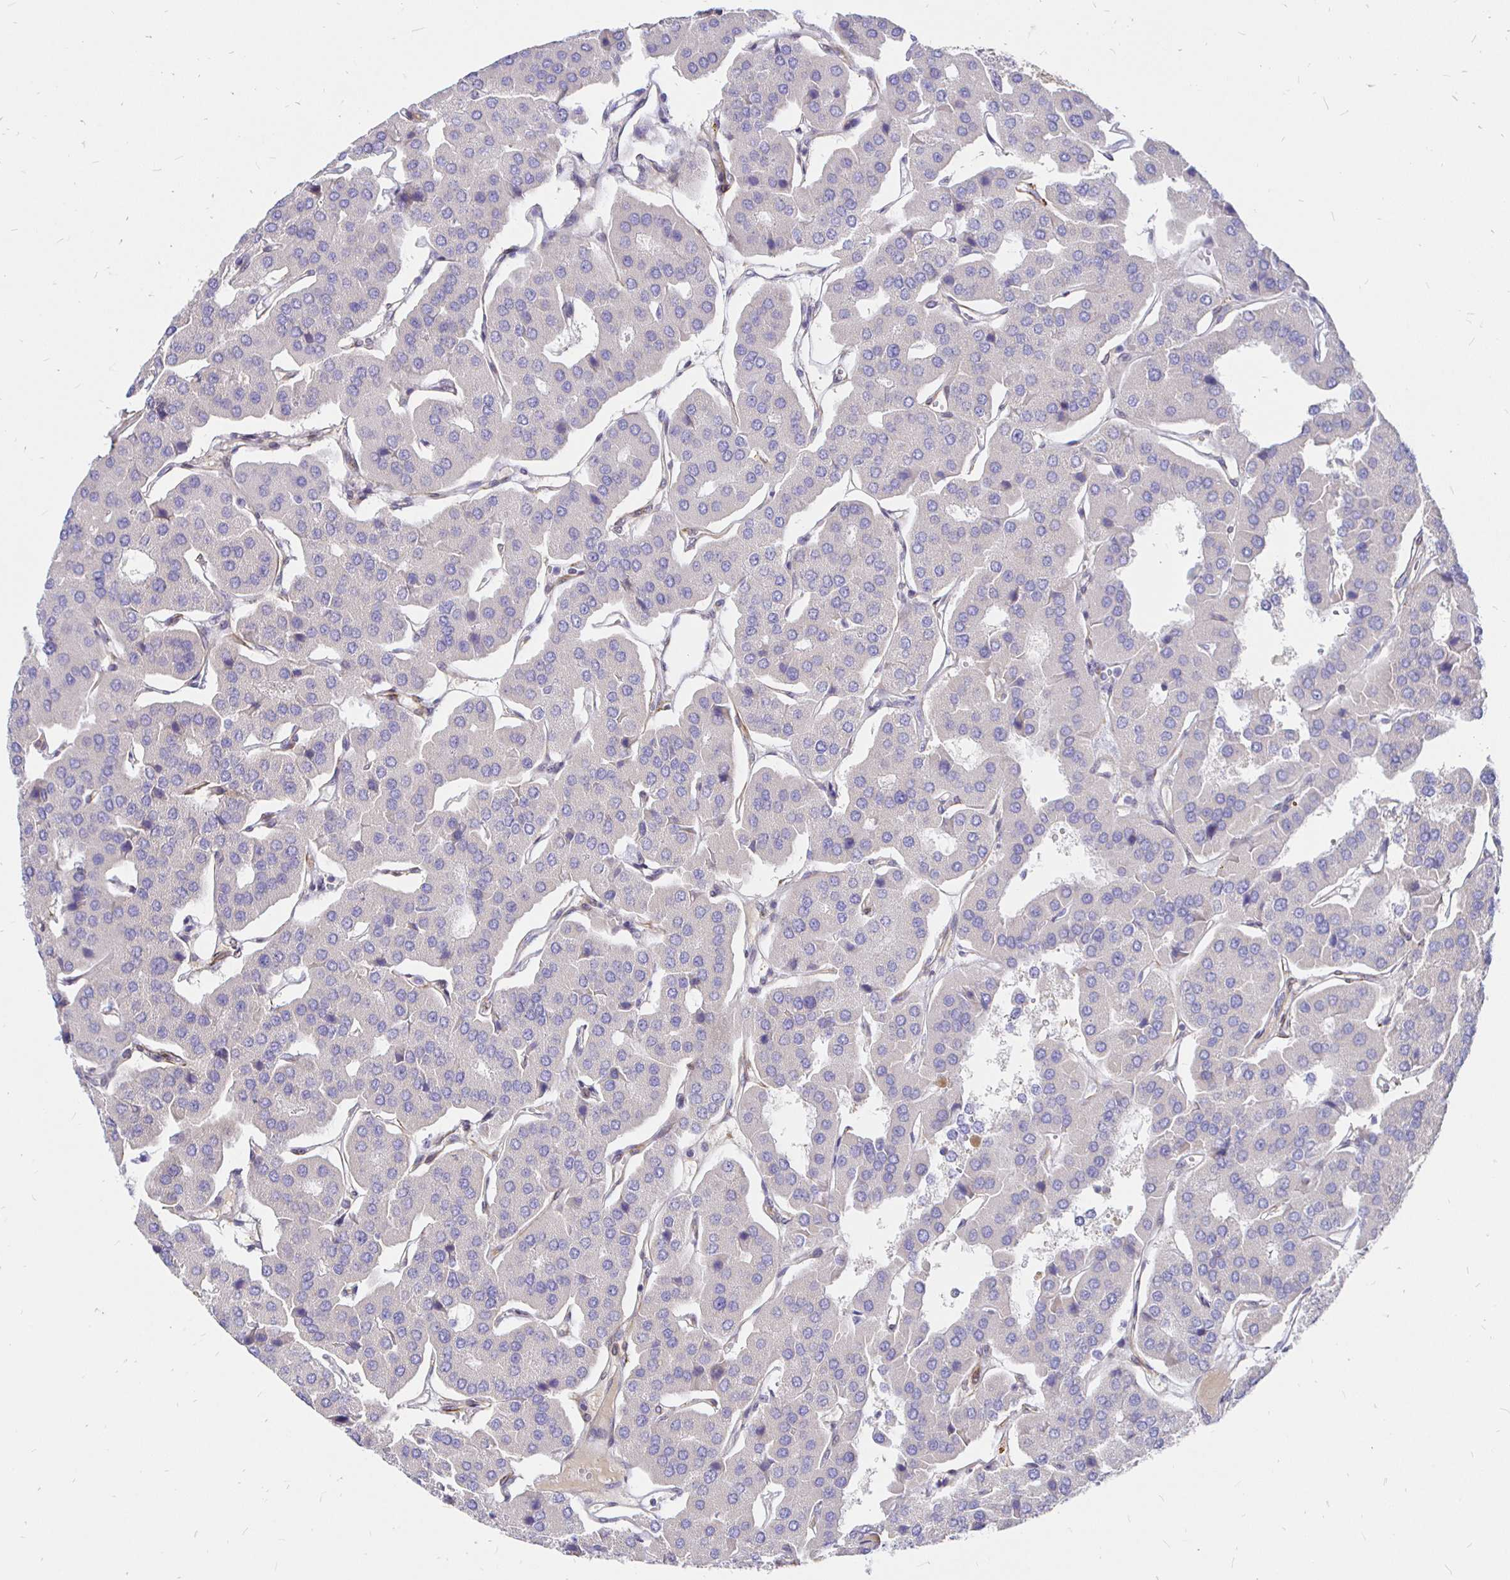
{"staining": {"intensity": "negative", "quantity": "none", "location": "none"}, "tissue": "parathyroid gland", "cell_type": "Glandular cells", "image_type": "normal", "snomed": [{"axis": "morphology", "description": "Normal tissue, NOS"}, {"axis": "morphology", "description": "Adenoma, NOS"}, {"axis": "topography", "description": "Parathyroid gland"}], "caption": "Human parathyroid gland stained for a protein using immunohistochemistry shows no expression in glandular cells.", "gene": "PALM2AKAP2", "patient": {"sex": "female", "age": 86}}